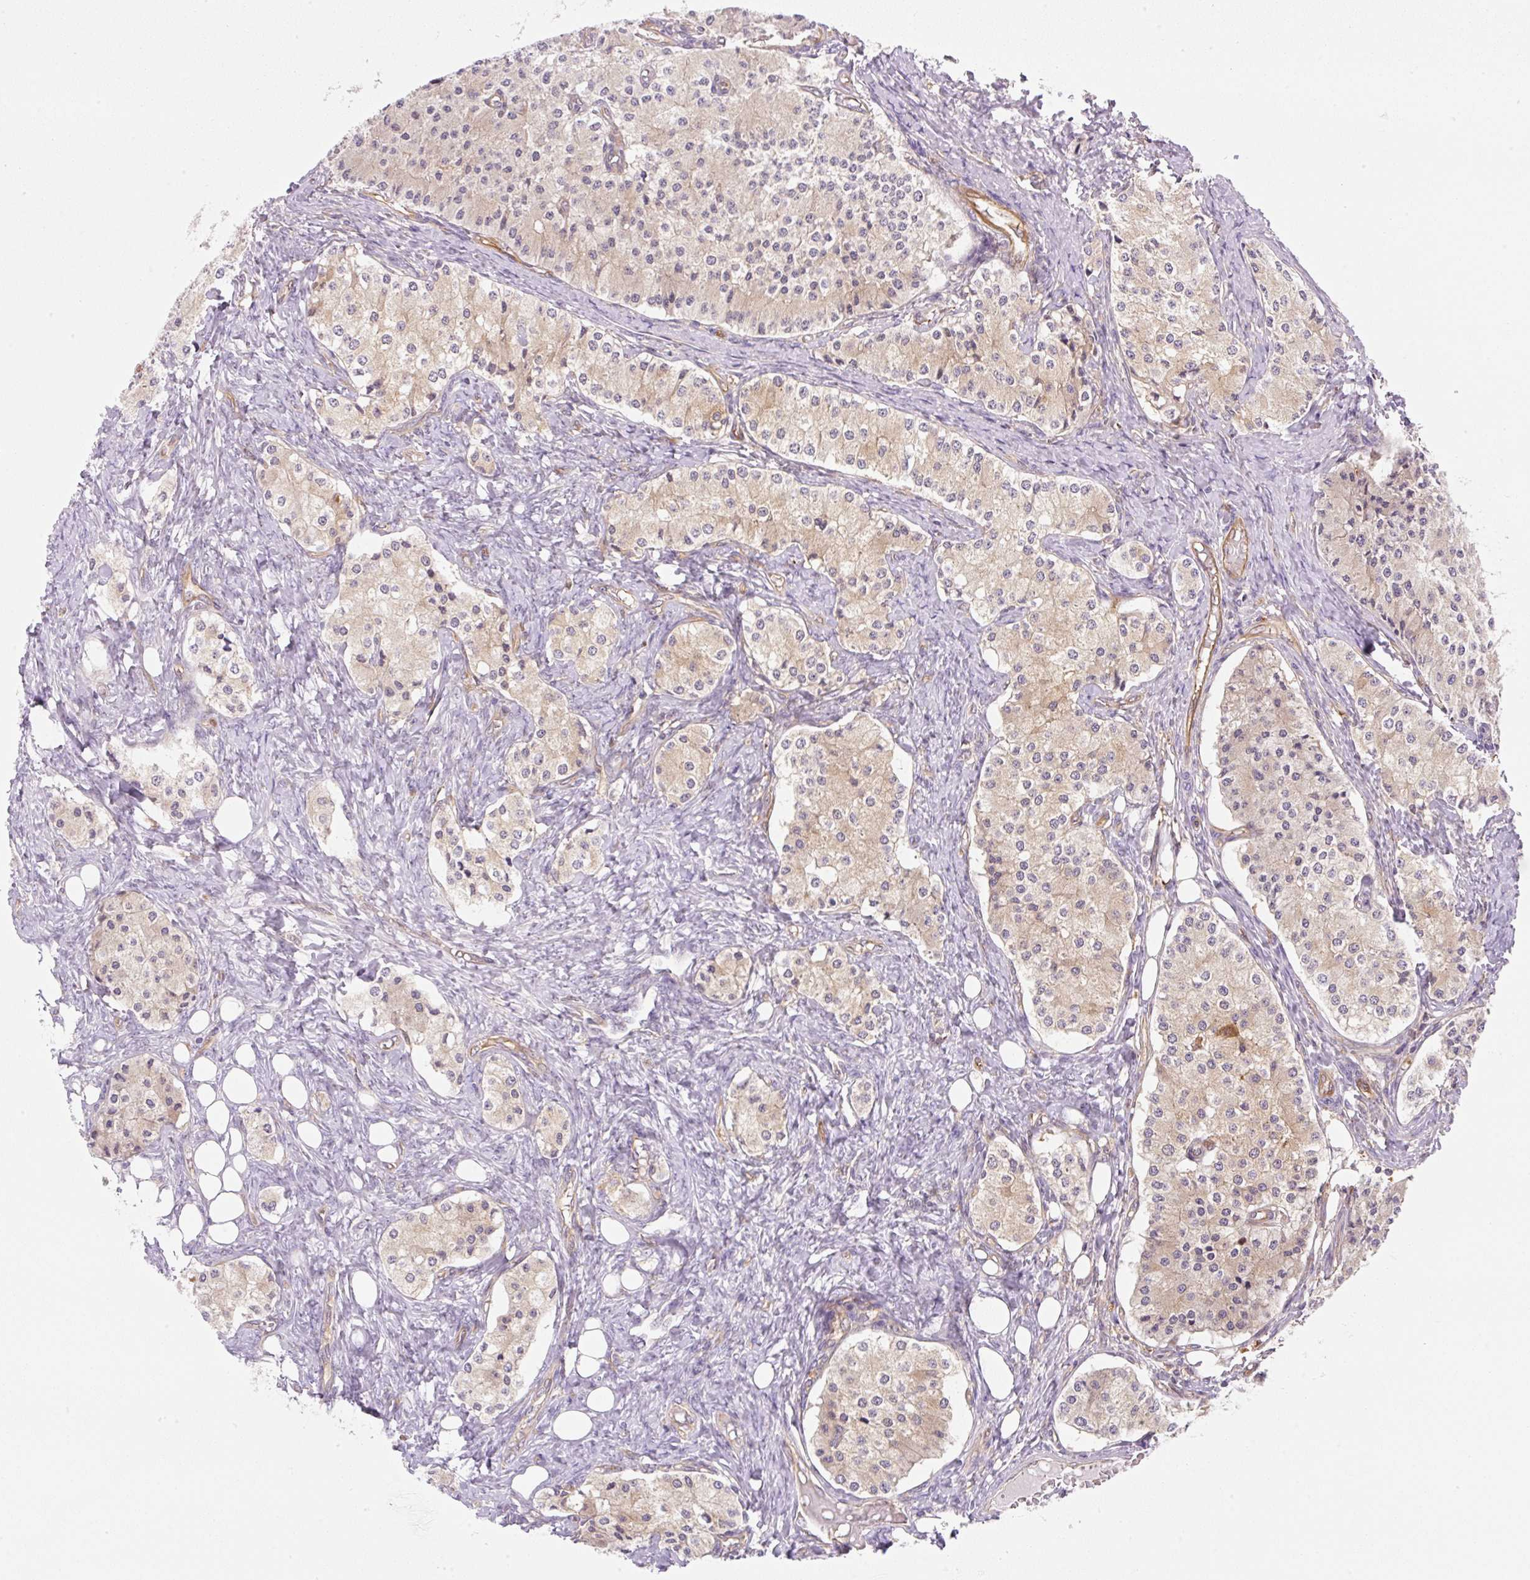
{"staining": {"intensity": "weak", "quantity": ">75%", "location": "cytoplasmic/membranous"}, "tissue": "carcinoid", "cell_type": "Tumor cells", "image_type": "cancer", "snomed": [{"axis": "morphology", "description": "Carcinoid, malignant, NOS"}, {"axis": "topography", "description": "Colon"}], "caption": "Protein positivity by IHC displays weak cytoplasmic/membranous positivity in approximately >75% of tumor cells in malignant carcinoid.", "gene": "OMA1", "patient": {"sex": "female", "age": 52}}